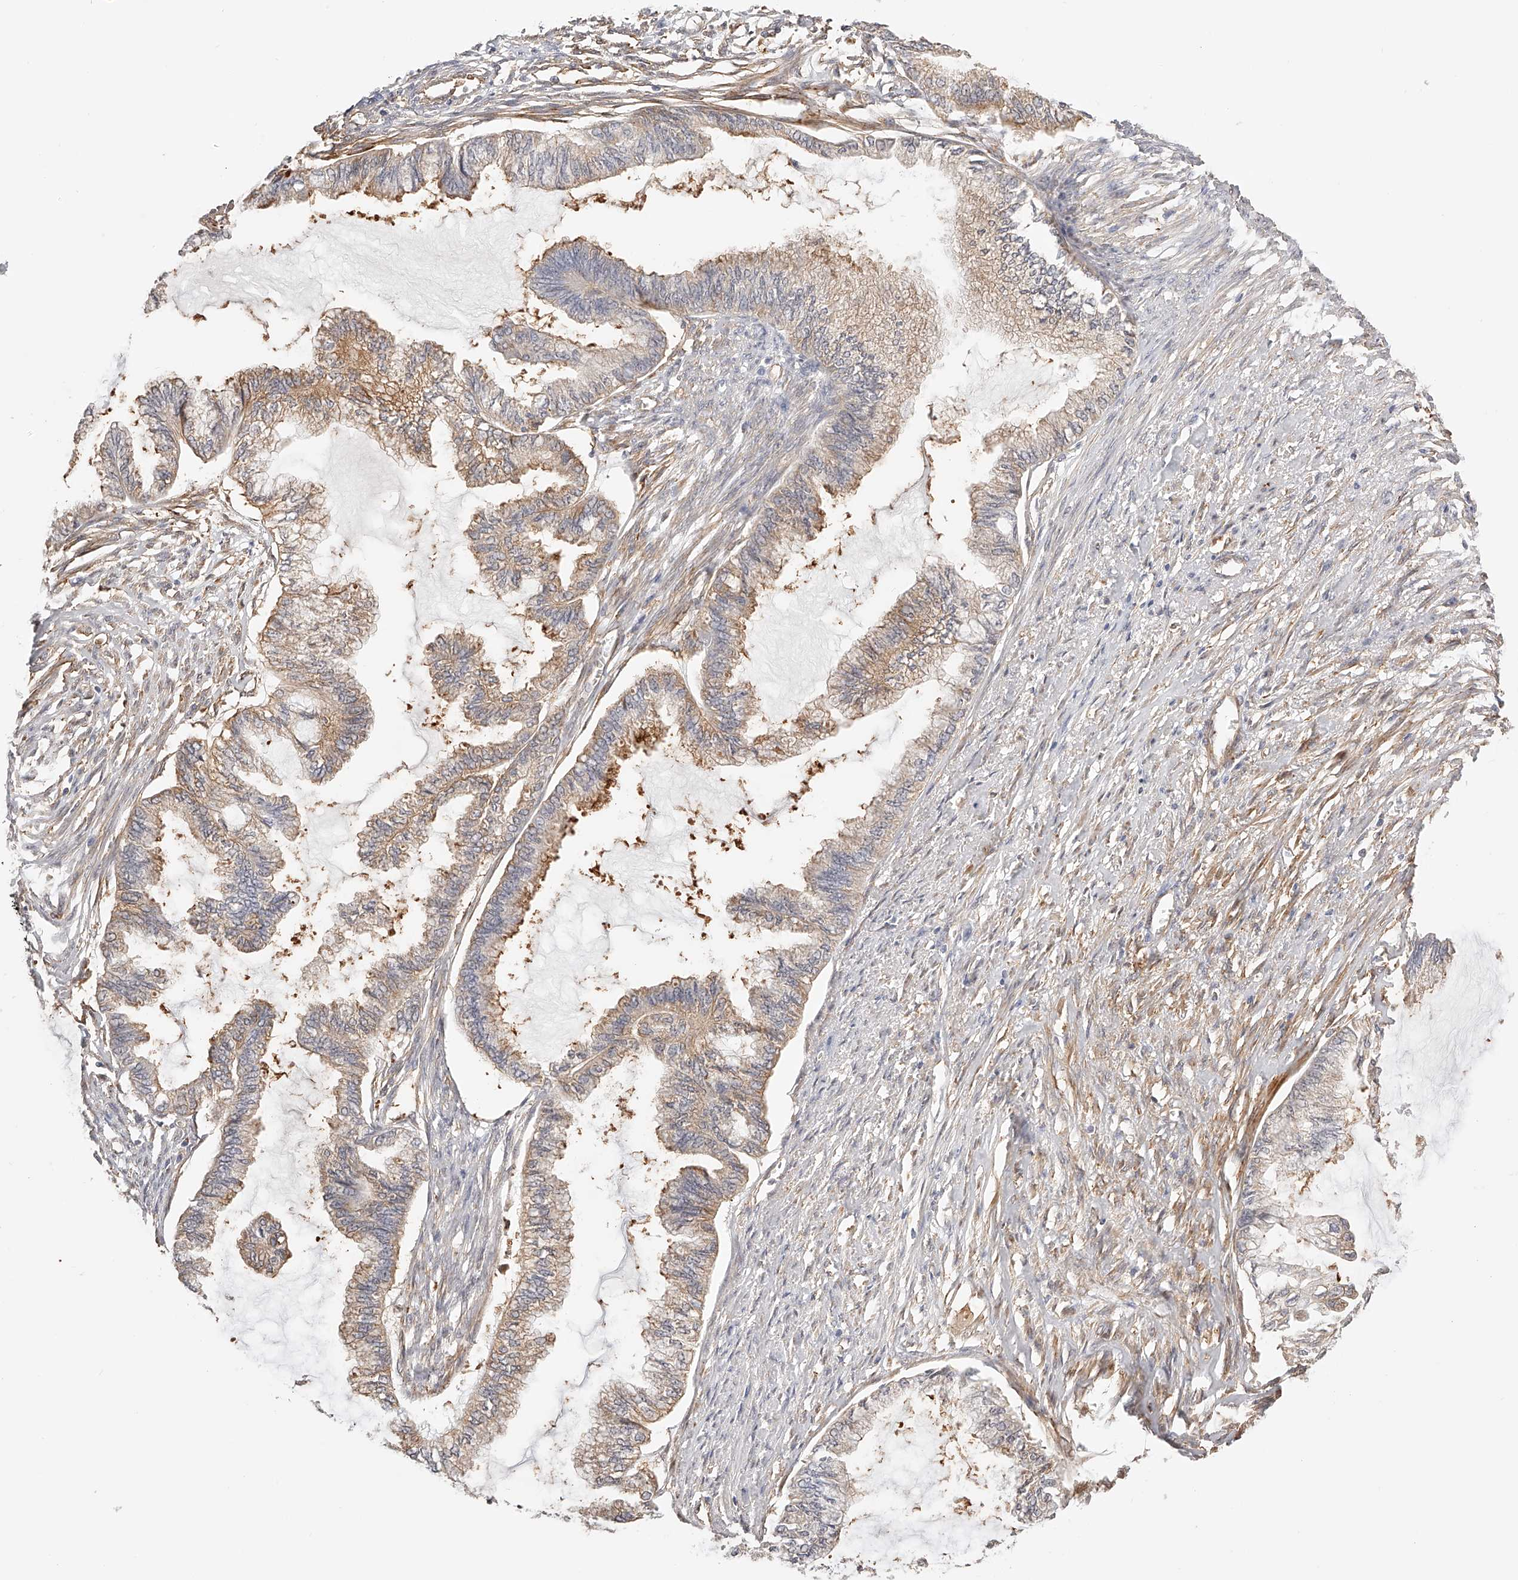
{"staining": {"intensity": "moderate", "quantity": "25%-75%", "location": "cytoplasmic/membranous"}, "tissue": "endometrial cancer", "cell_type": "Tumor cells", "image_type": "cancer", "snomed": [{"axis": "morphology", "description": "Adenocarcinoma, NOS"}, {"axis": "topography", "description": "Endometrium"}], "caption": "This micrograph displays immunohistochemistry (IHC) staining of endometrial cancer (adenocarcinoma), with medium moderate cytoplasmic/membranous positivity in about 25%-75% of tumor cells.", "gene": "SYNC", "patient": {"sex": "female", "age": 86}}